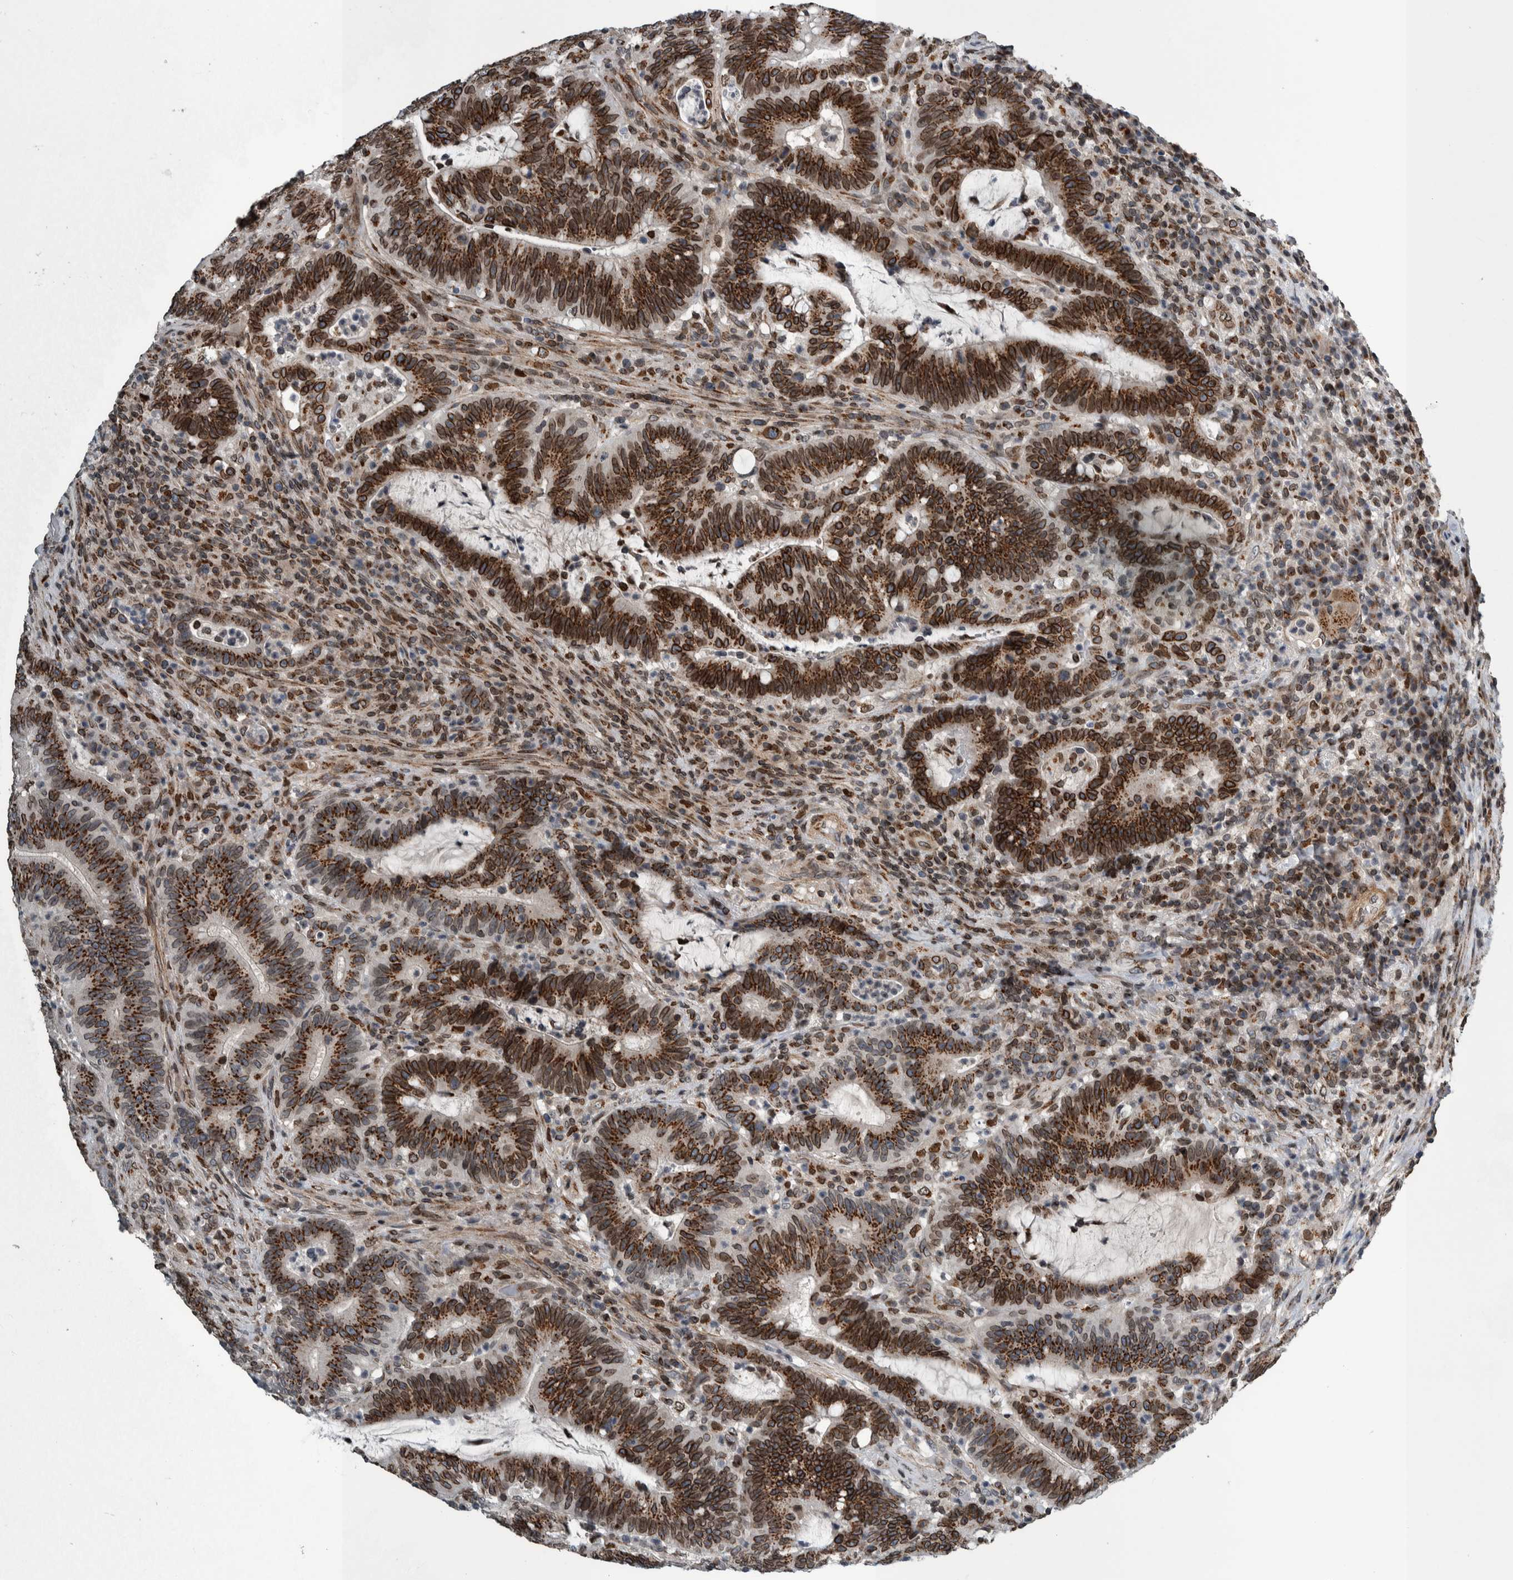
{"staining": {"intensity": "strong", "quantity": ">75%", "location": "cytoplasmic/membranous,nuclear"}, "tissue": "colorectal cancer", "cell_type": "Tumor cells", "image_type": "cancer", "snomed": [{"axis": "morphology", "description": "Adenocarcinoma, NOS"}, {"axis": "topography", "description": "Colon"}], "caption": "Immunohistochemical staining of colorectal cancer displays strong cytoplasmic/membranous and nuclear protein expression in about >75% of tumor cells.", "gene": "FAM135B", "patient": {"sex": "female", "age": 66}}